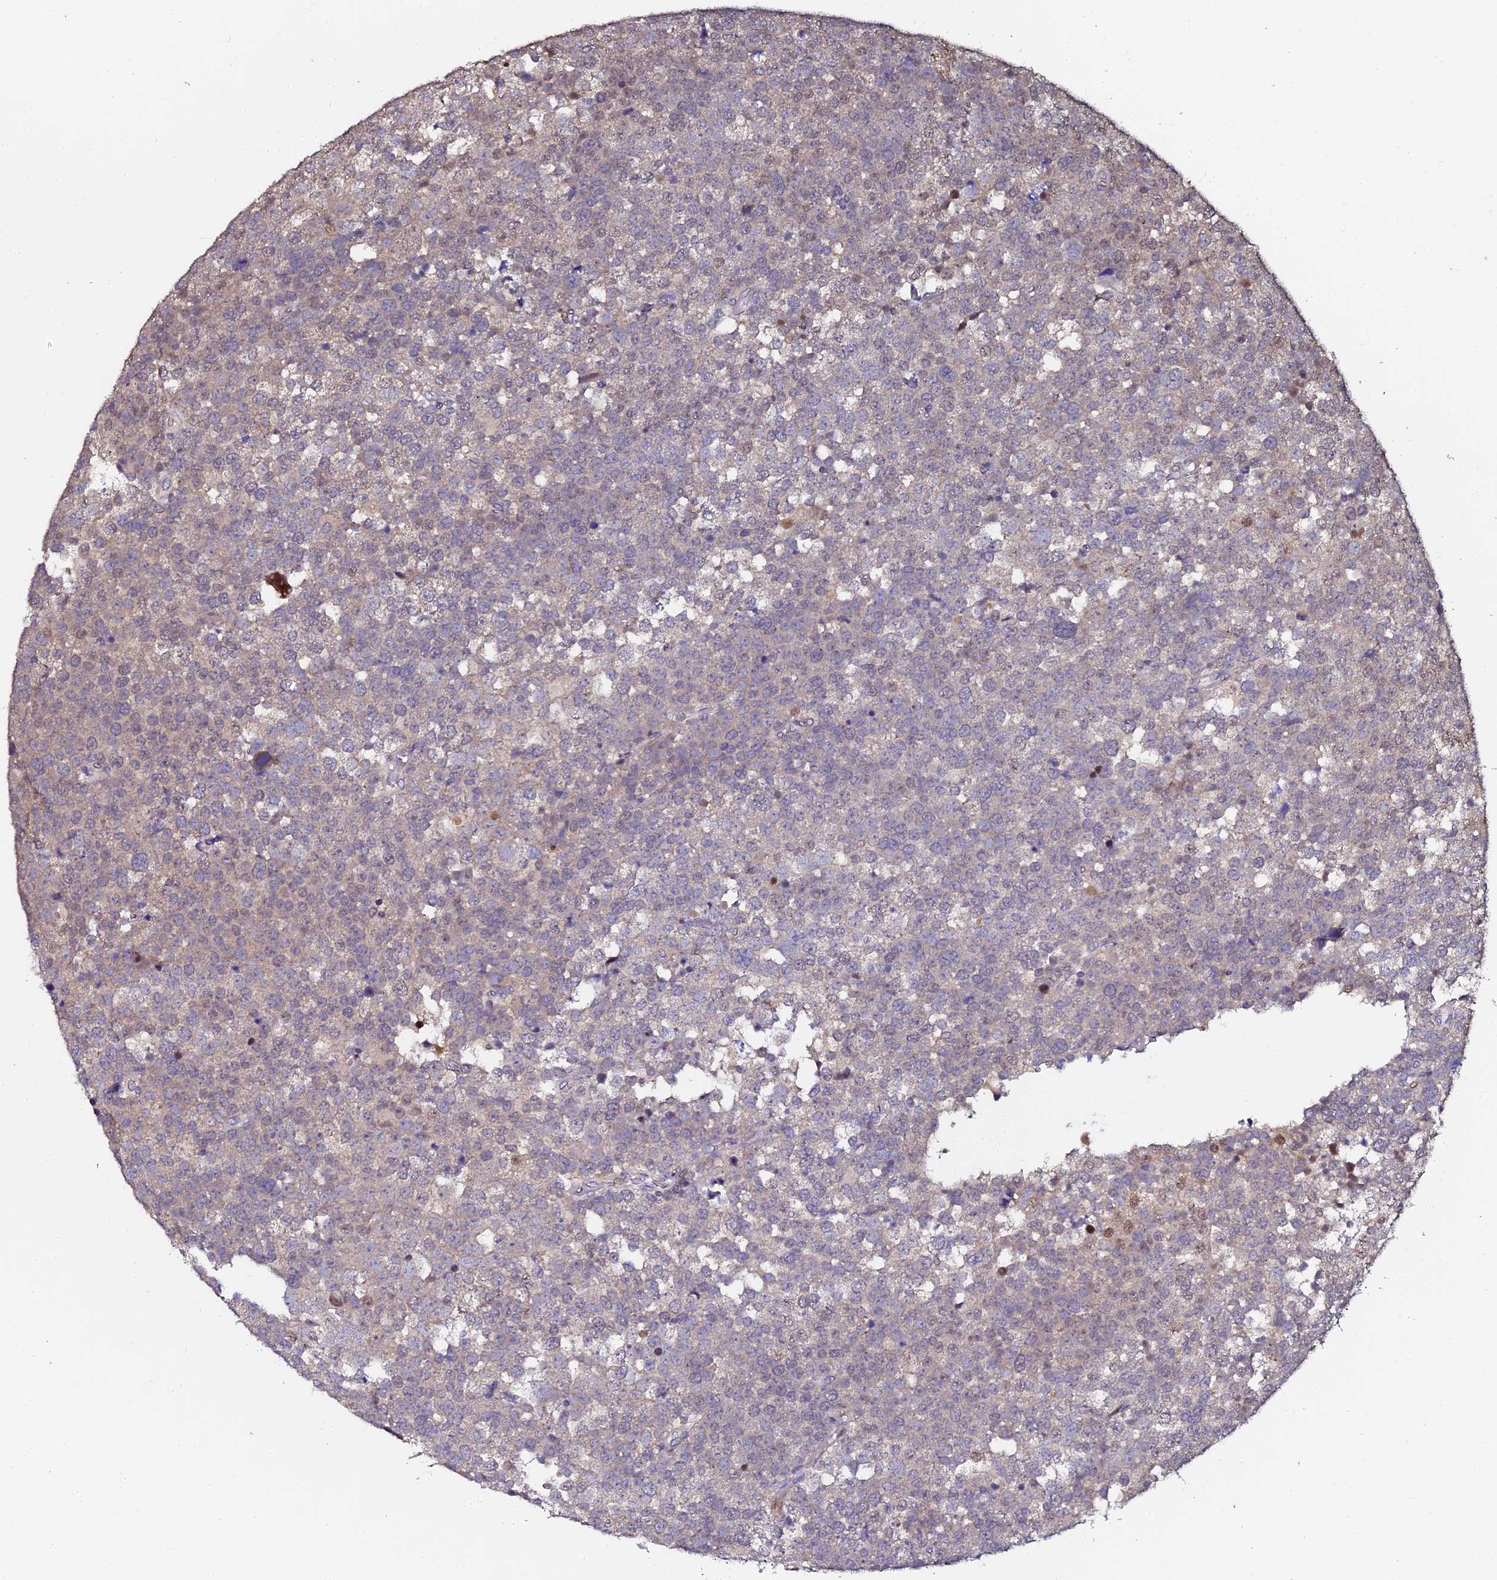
{"staining": {"intensity": "weak", "quantity": "<25%", "location": "nuclear"}, "tissue": "testis cancer", "cell_type": "Tumor cells", "image_type": "cancer", "snomed": [{"axis": "morphology", "description": "Seminoma, NOS"}, {"axis": "topography", "description": "Testis"}], "caption": "The immunohistochemistry photomicrograph has no significant positivity in tumor cells of testis cancer (seminoma) tissue.", "gene": "GPN3", "patient": {"sex": "male", "age": 71}}